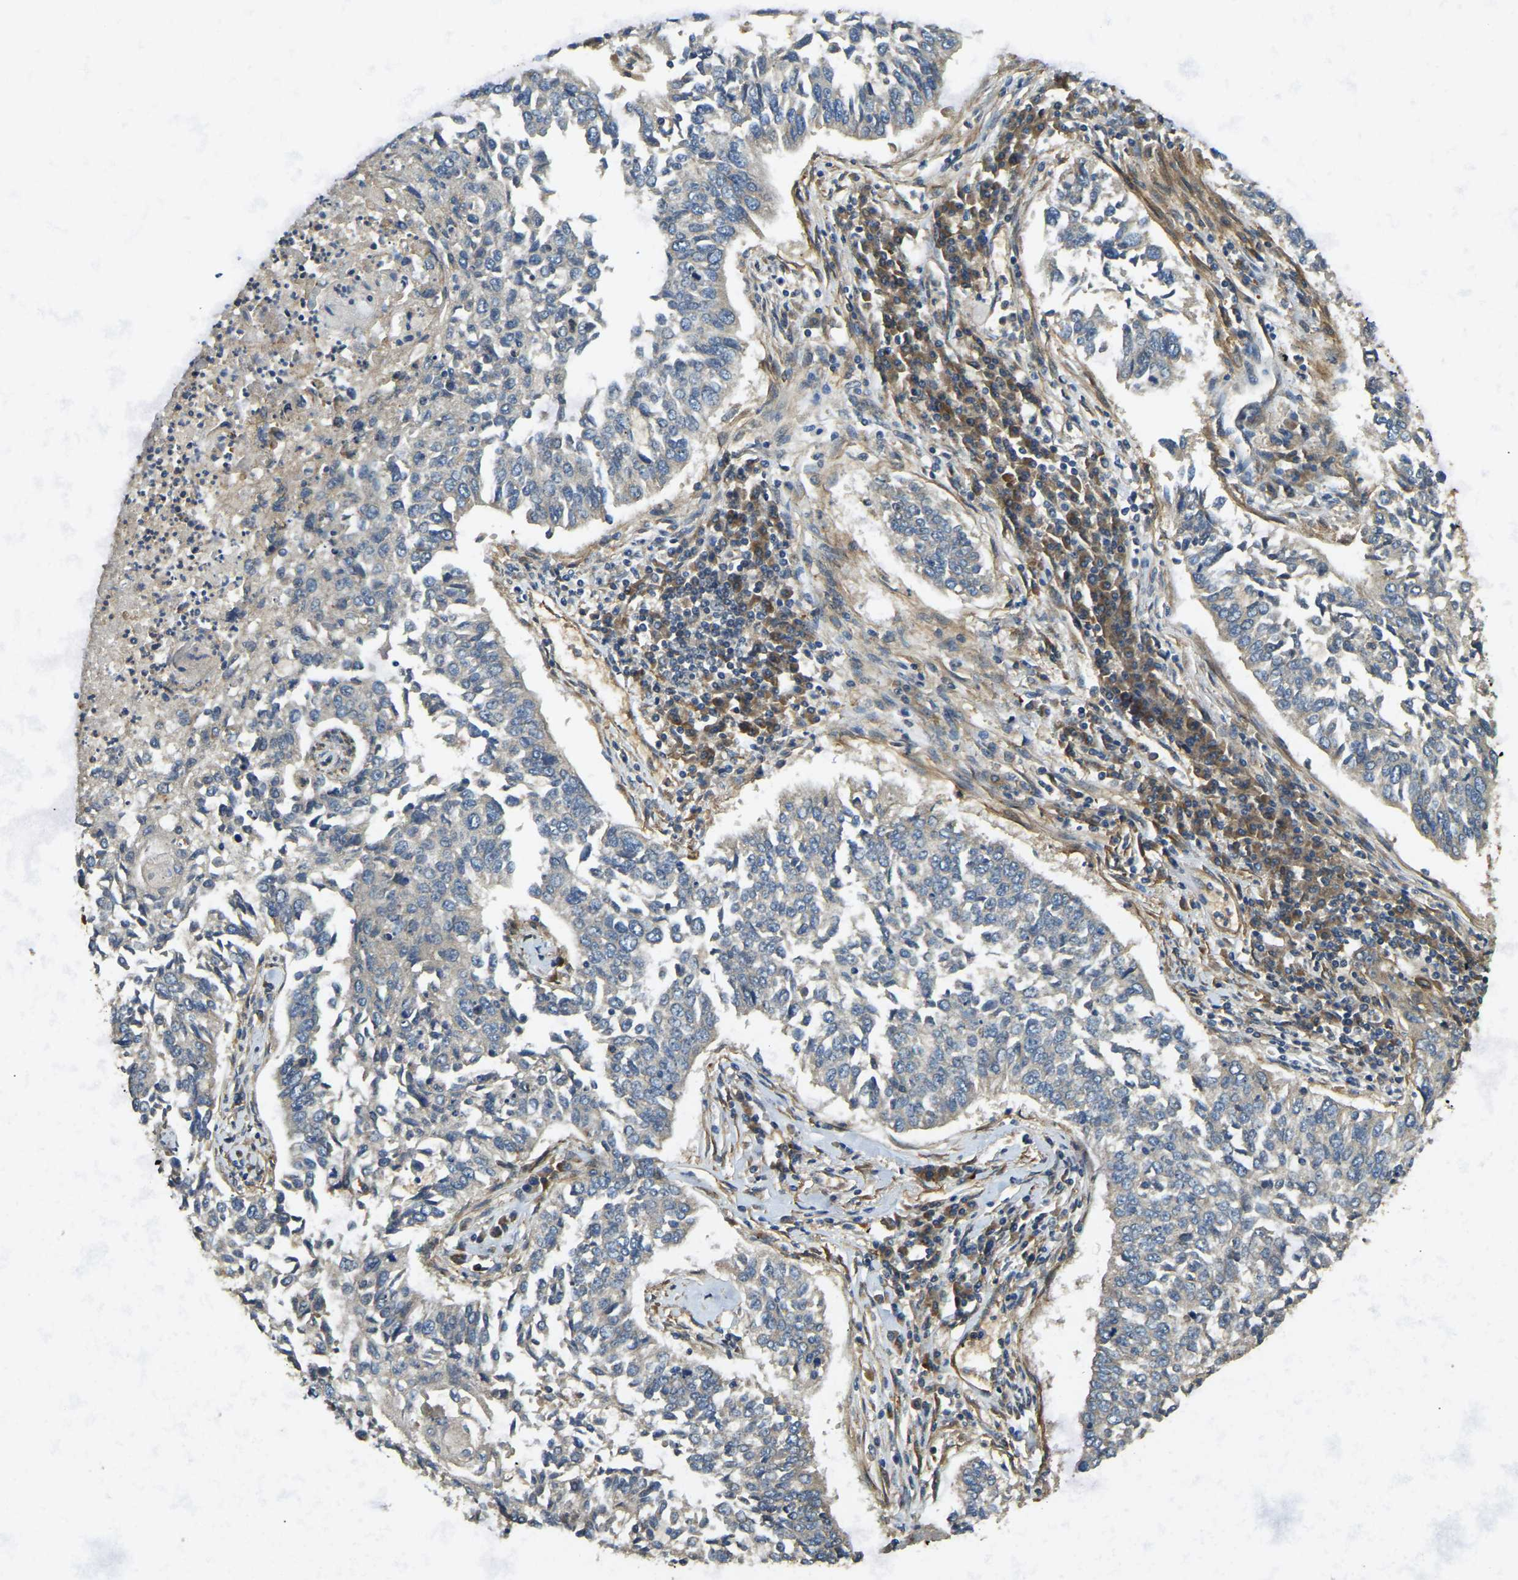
{"staining": {"intensity": "weak", "quantity": "<25%", "location": "cytoplasmic/membranous"}, "tissue": "lung cancer", "cell_type": "Tumor cells", "image_type": "cancer", "snomed": [{"axis": "morphology", "description": "Normal tissue, NOS"}, {"axis": "morphology", "description": "Squamous cell carcinoma, NOS"}, {"axis": "topography", "description": "Cartilage tissue"}, {"axis": "topography", "description": "Bronchus"}, {"axis": "topography", "description": "Lung"}], "caption": "An immunohistochemistry (IHC) histopathology image of squamous cell carcinoma (lung) is shown. There is no staining in tumor cells of squamous cell carcinoma (lung).", "gene": "ERGIC1", "patient": {"sex": "female", "age": 49}}